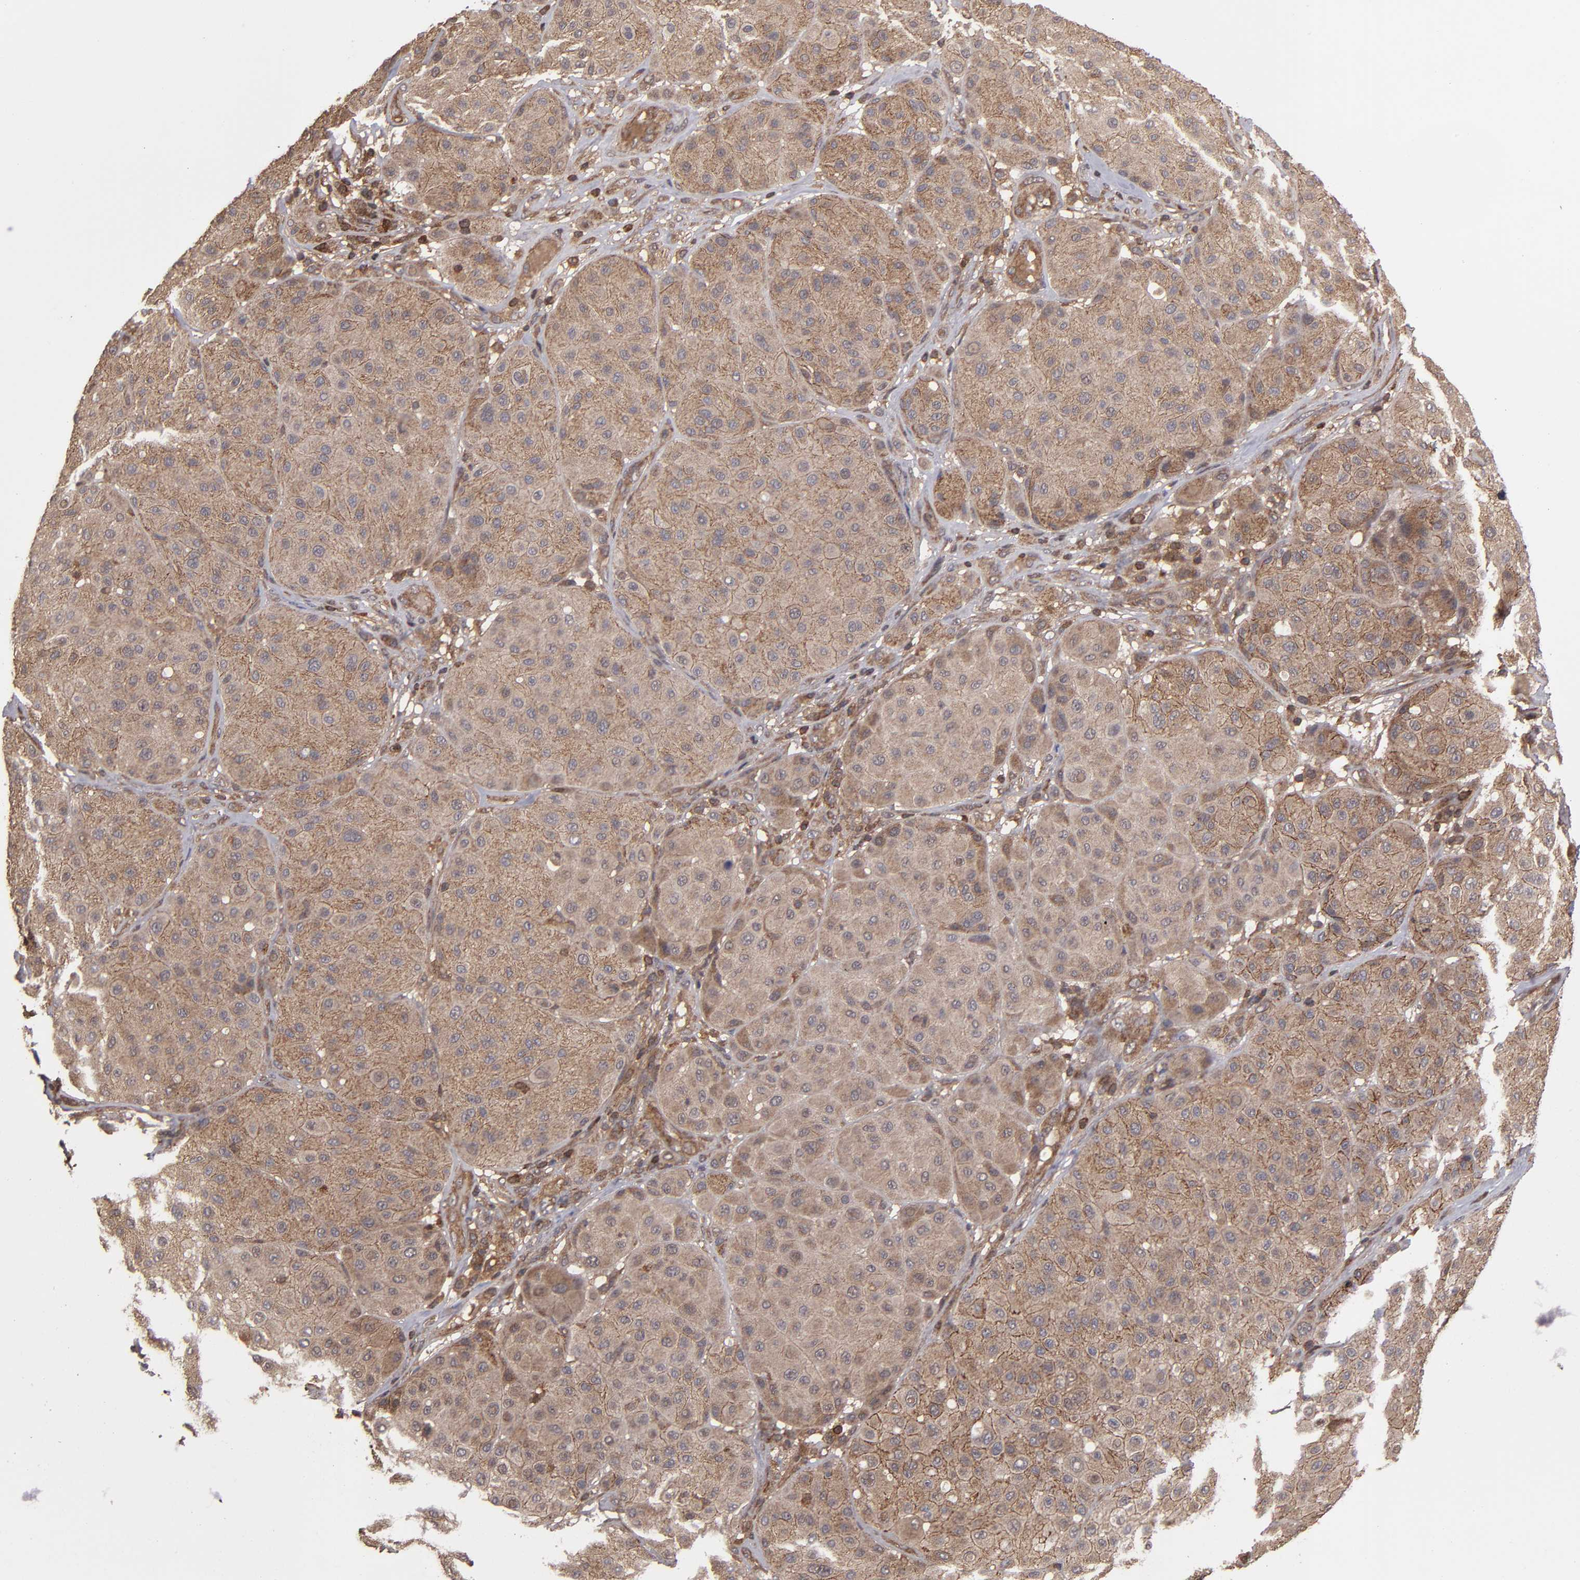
{"staining": {"intensity": "weak", "quantity": ">75%", "location": "cytoplasmic/membranous"}, "tissue": "melanoma", "cell_type": "Tumor cells", "image_type": "cancer", "snomed": [{"axis": "morphology", "description": "Normal tissue, NOS"}, {"axis": "morphology", "description": "Malignant melanoma, Metastatic site"}, {"axis": "topography", "description": "Skin"}], "caption": "Protein expression analysis of human melanoma reveals weak cytoplasmic/membranous expression in approximately >75% of tumor cells. The protein is shown in brown color, while the nuclei are stained blue.", "gene": "RPS6KA6", "patient": {"sex": "male", "age": 41}}